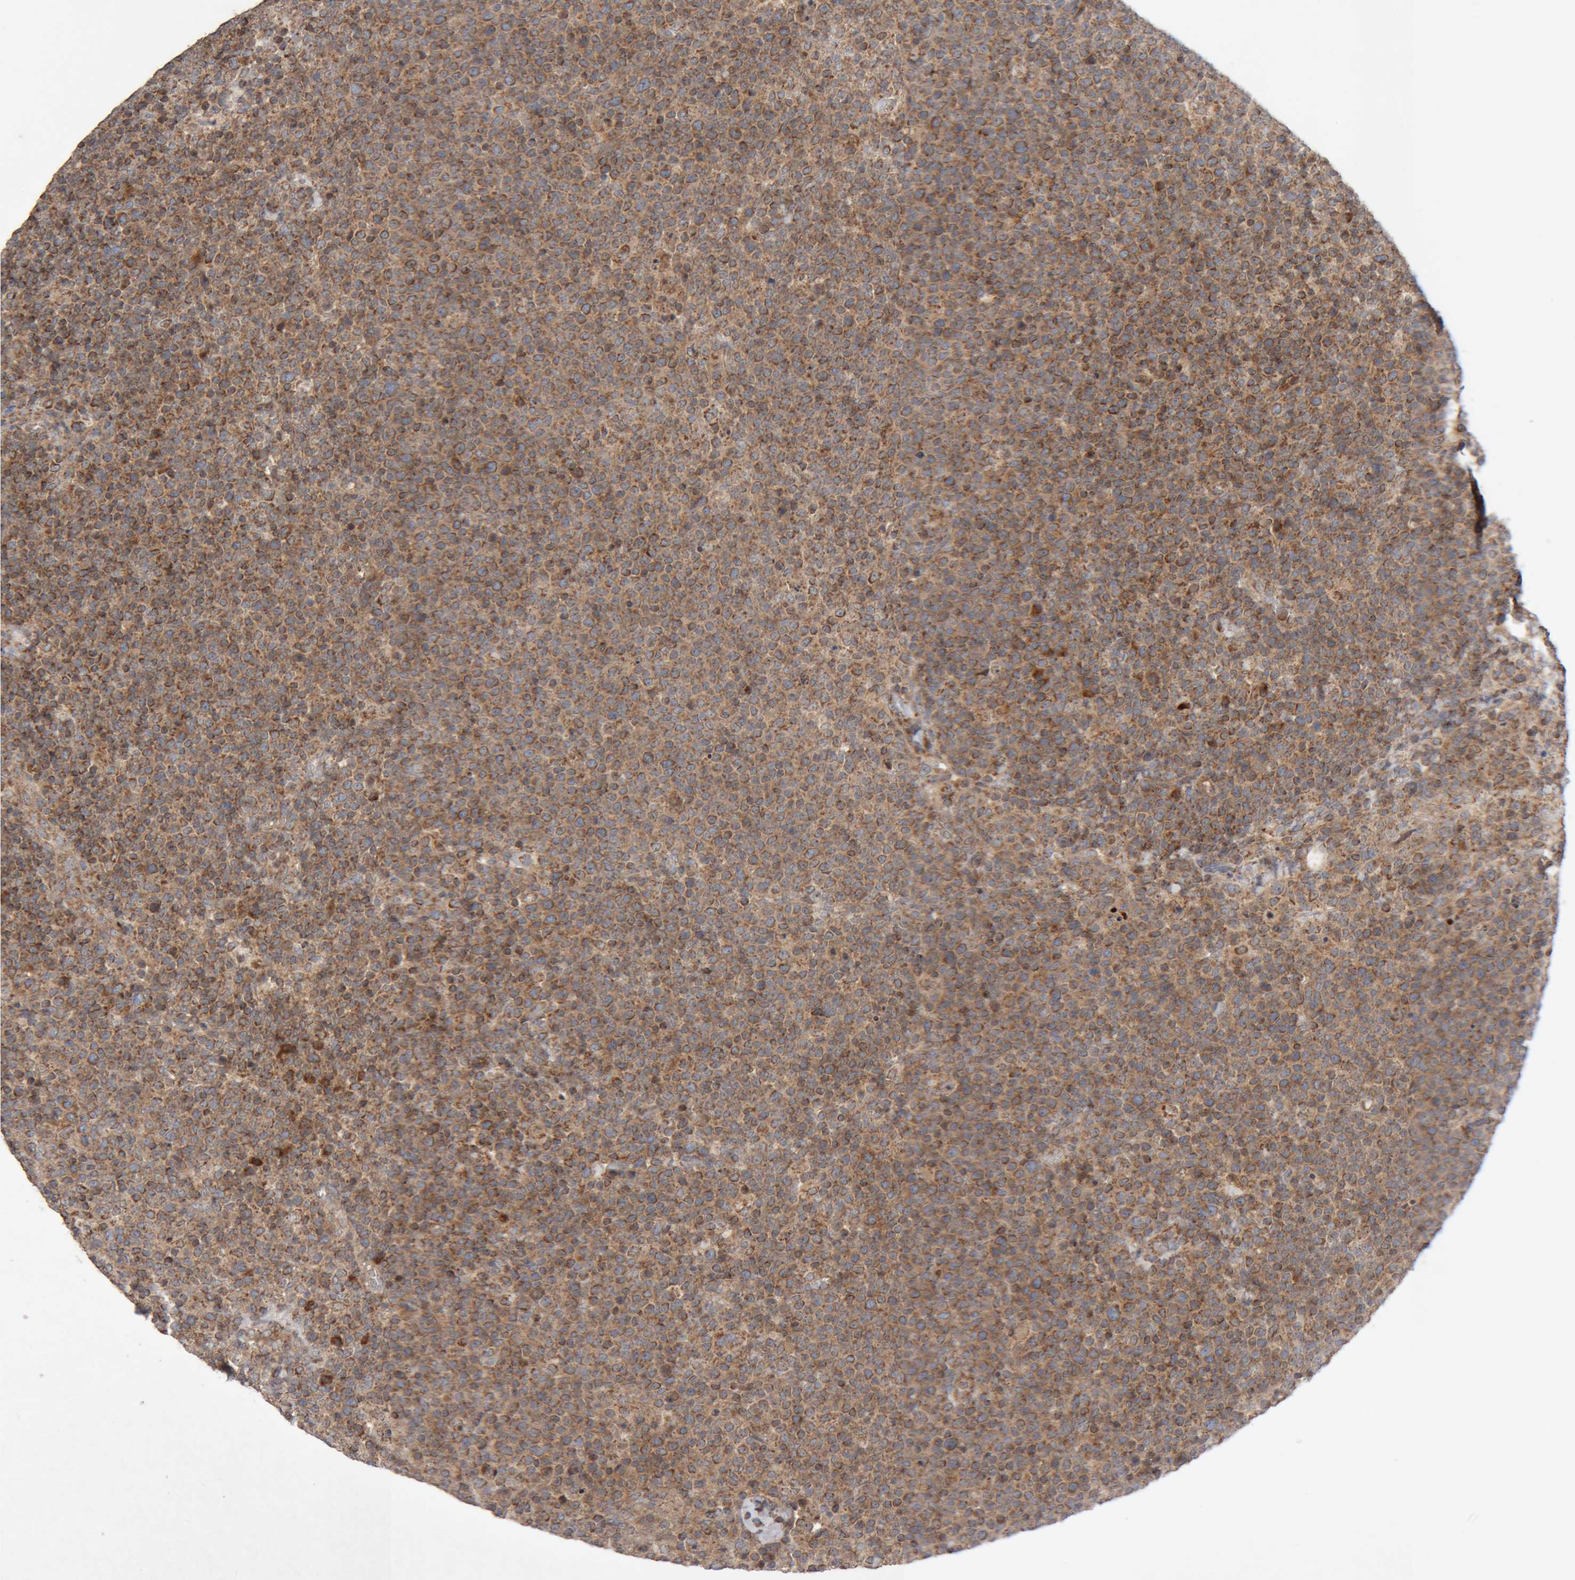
{"staining": {"intensity": "moderate", "quantity": ">75%", "location": "cytoplasmic/membranous"}, "tissue": "lymphoma", "cell_type": "Tumor cells", "image_type": "cancer", "snomed": [{"axis": "morphology", "description": "Malignant lymphoma, non-Hodgkin's type, High grade"}, {"axis": "topography", "description": "Lymph node"}], "caption": "Moderate cytoplasmic/membranous staining for a protein is seen in approximately >75% of tumor cells of malignant lymphoma, non-Hodgkin's type (high-grade) using IHC.", "gene": "KIF21B", "patient": {"sex": "male", "age": 61}}